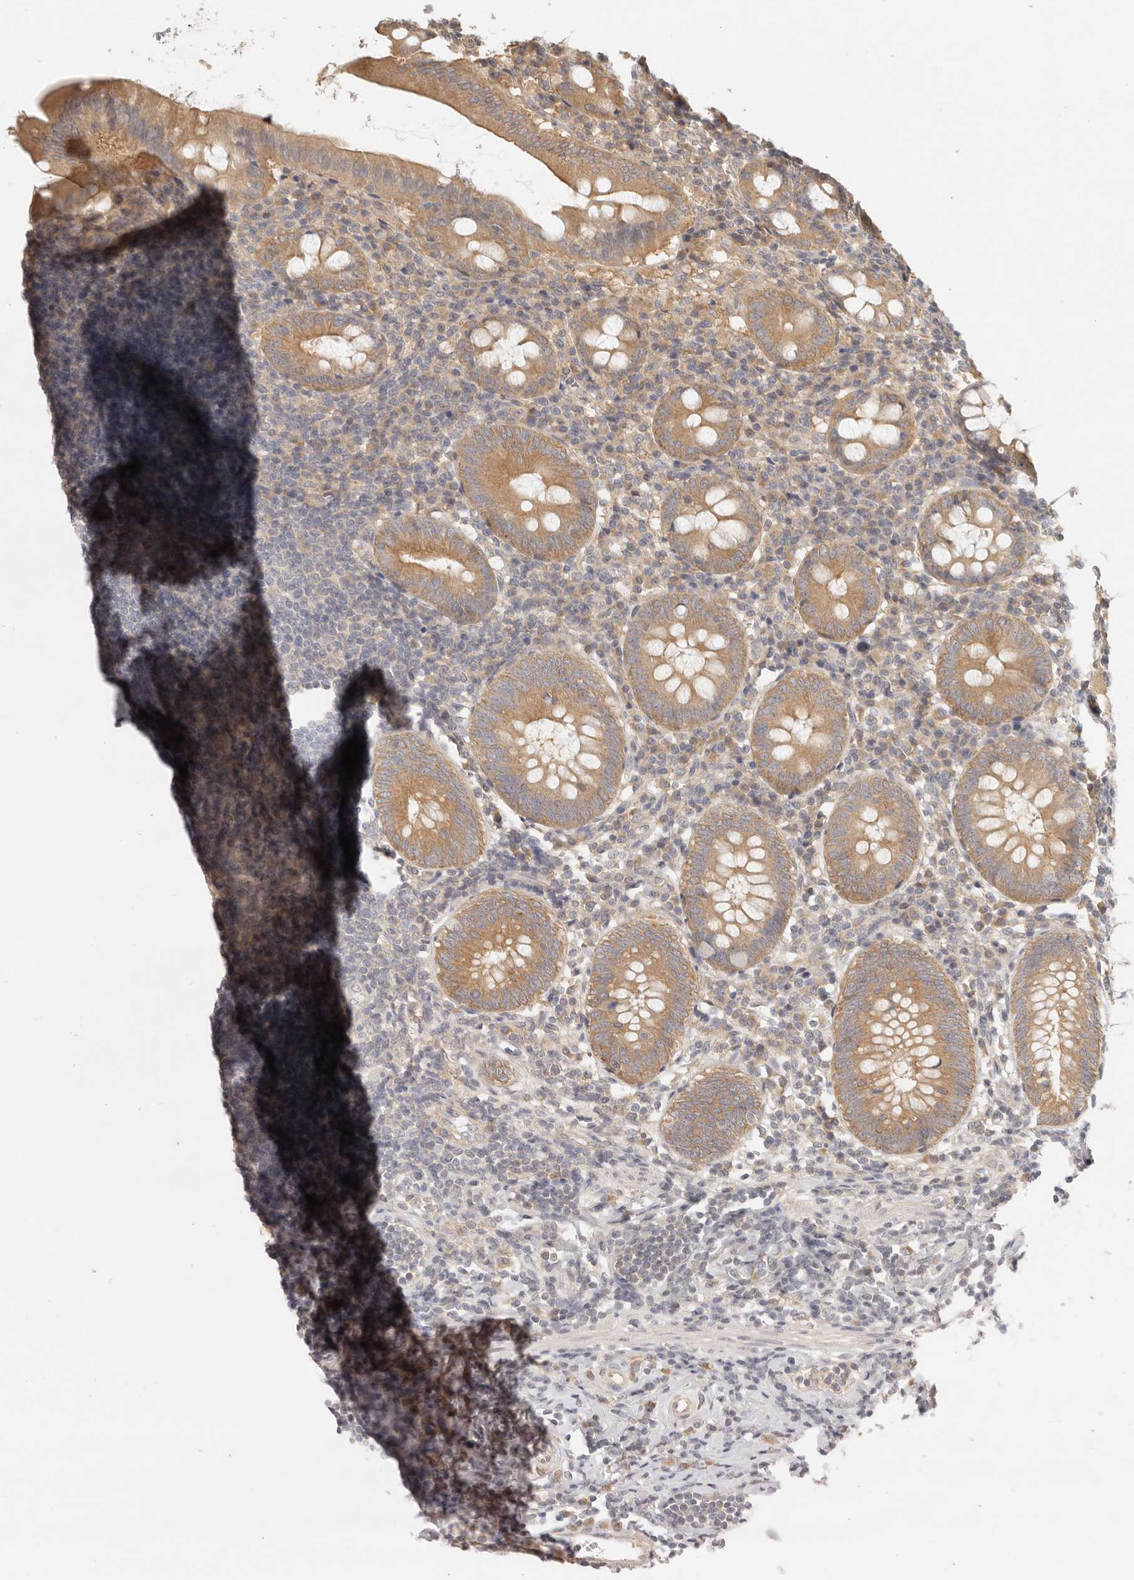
{"staining": {"intensity": "moderate", "quantity": ">75%", "location": "cytoplasmic/membranous"}, "tissue": "appendix", "cell_type": "Glandular cells", "image_type": "normal", "snomed": [{"axis": "morphology", "description": "Normal tissue, NOS"}, {"axis": "topography", "description": "Appendix"}], "caption": "The photomicrograph displays staining of normal appendix, revealing moderate cytoplasmic/membranous protein staining (brown color) within glandular cells. (DAB (3,3'-diaminobenzidine) IHC, brown staining for protein, blue staining for nuclei).", "gene": "AHDC1", "patient": {"sex": "female", "age": 54}}